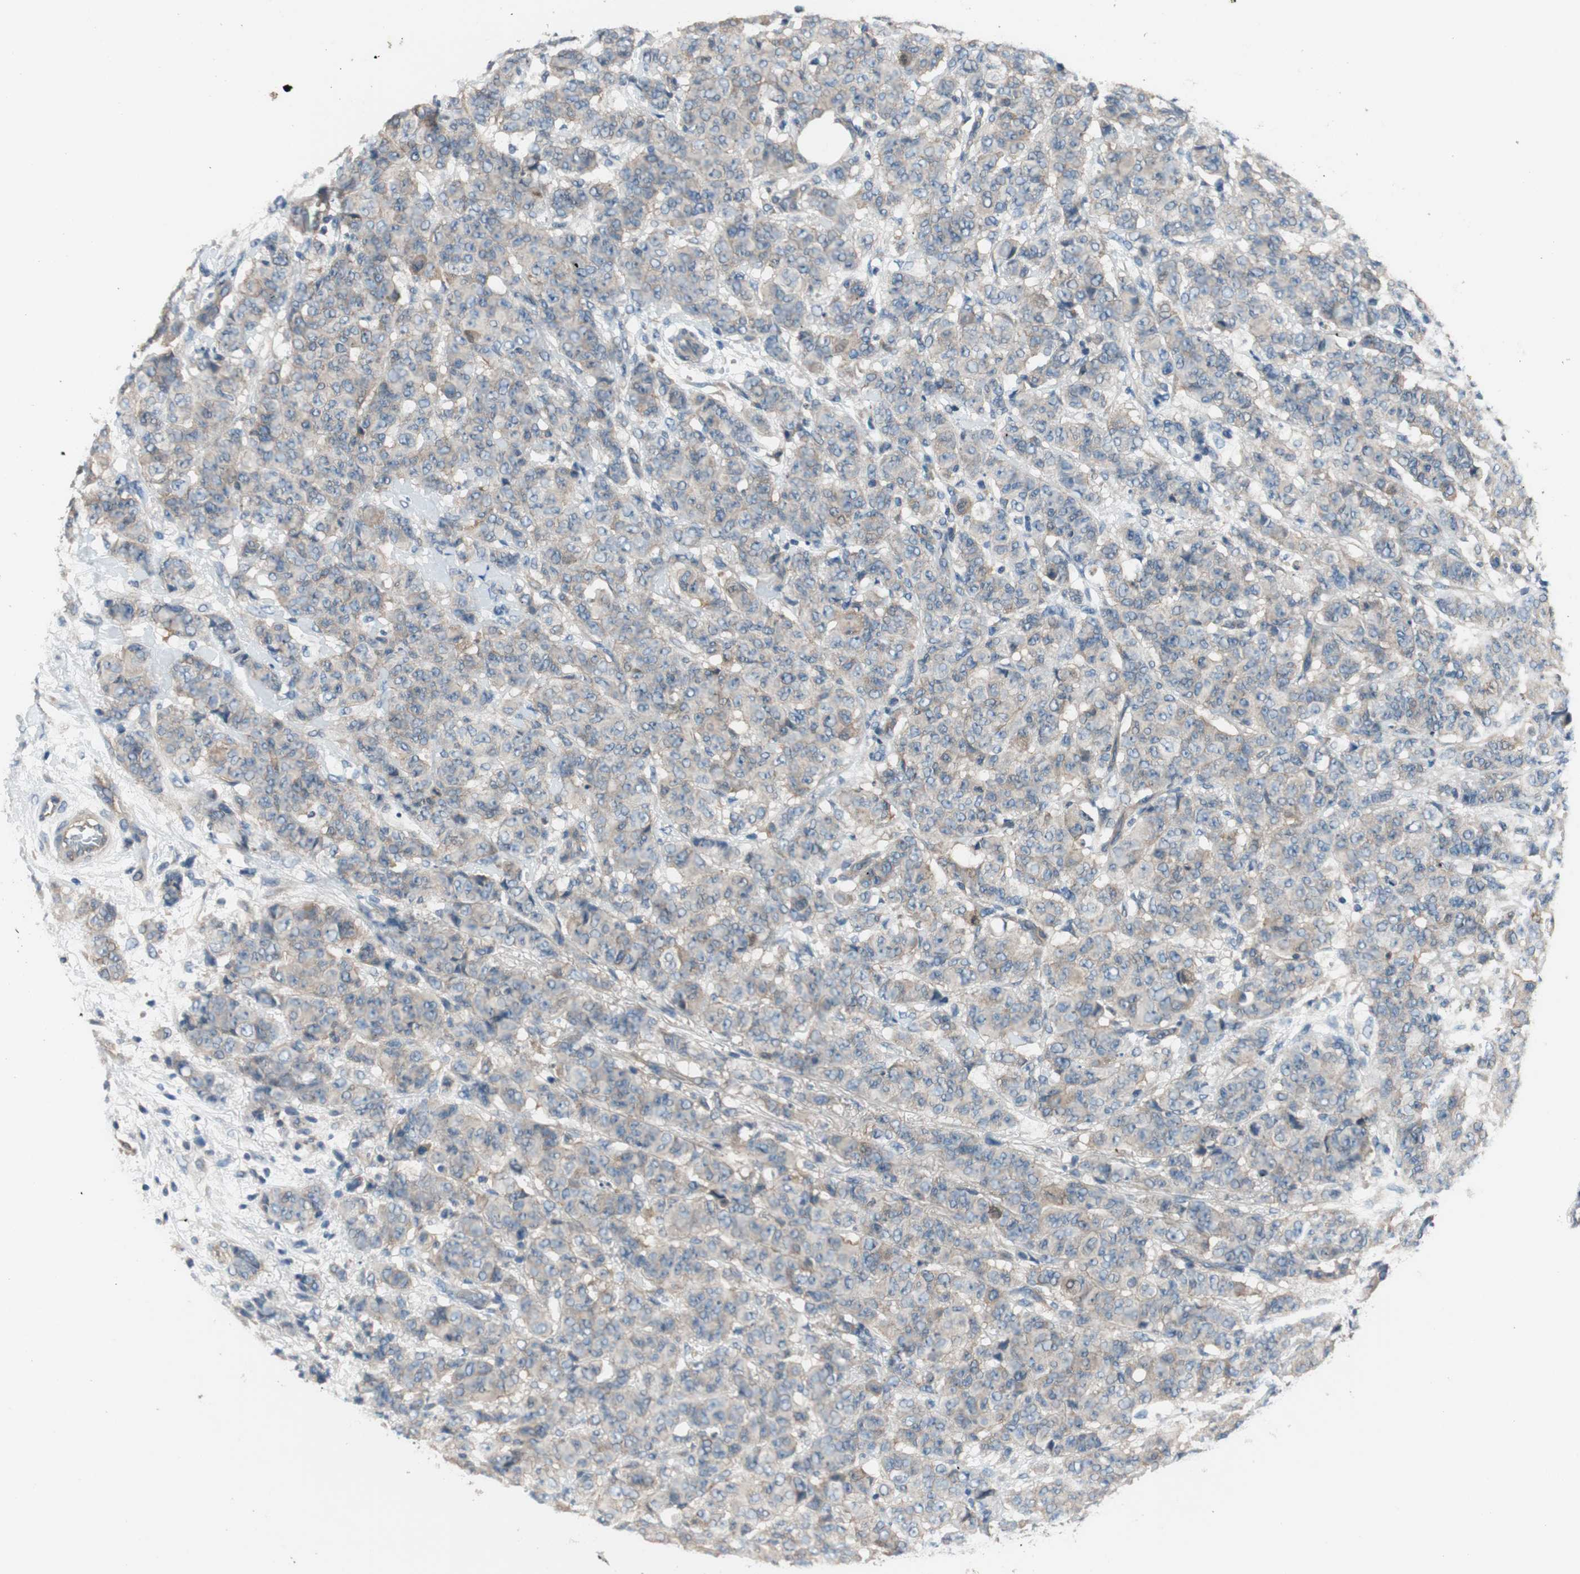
{"staining": {"intensity": "weak", "quantity": ">75%", "location": "cytoplasmic/membranous"}, "tissue": "breast cancer", "cell_type": "Tumor cells", "image_type": "cancer", "snomed": [{"axis": "morphology", "description": "Duct carcinoma"}, {"axis": "topography", "description": "Breast"}], "caption": "Weak cytoplasmic/membranous staining is seen in about >75% of tumor cells in breast cancer (infiltrating ductal carcinoma).", "gene": "CALML3", "patient": {"sex": "female", "age": 40}}